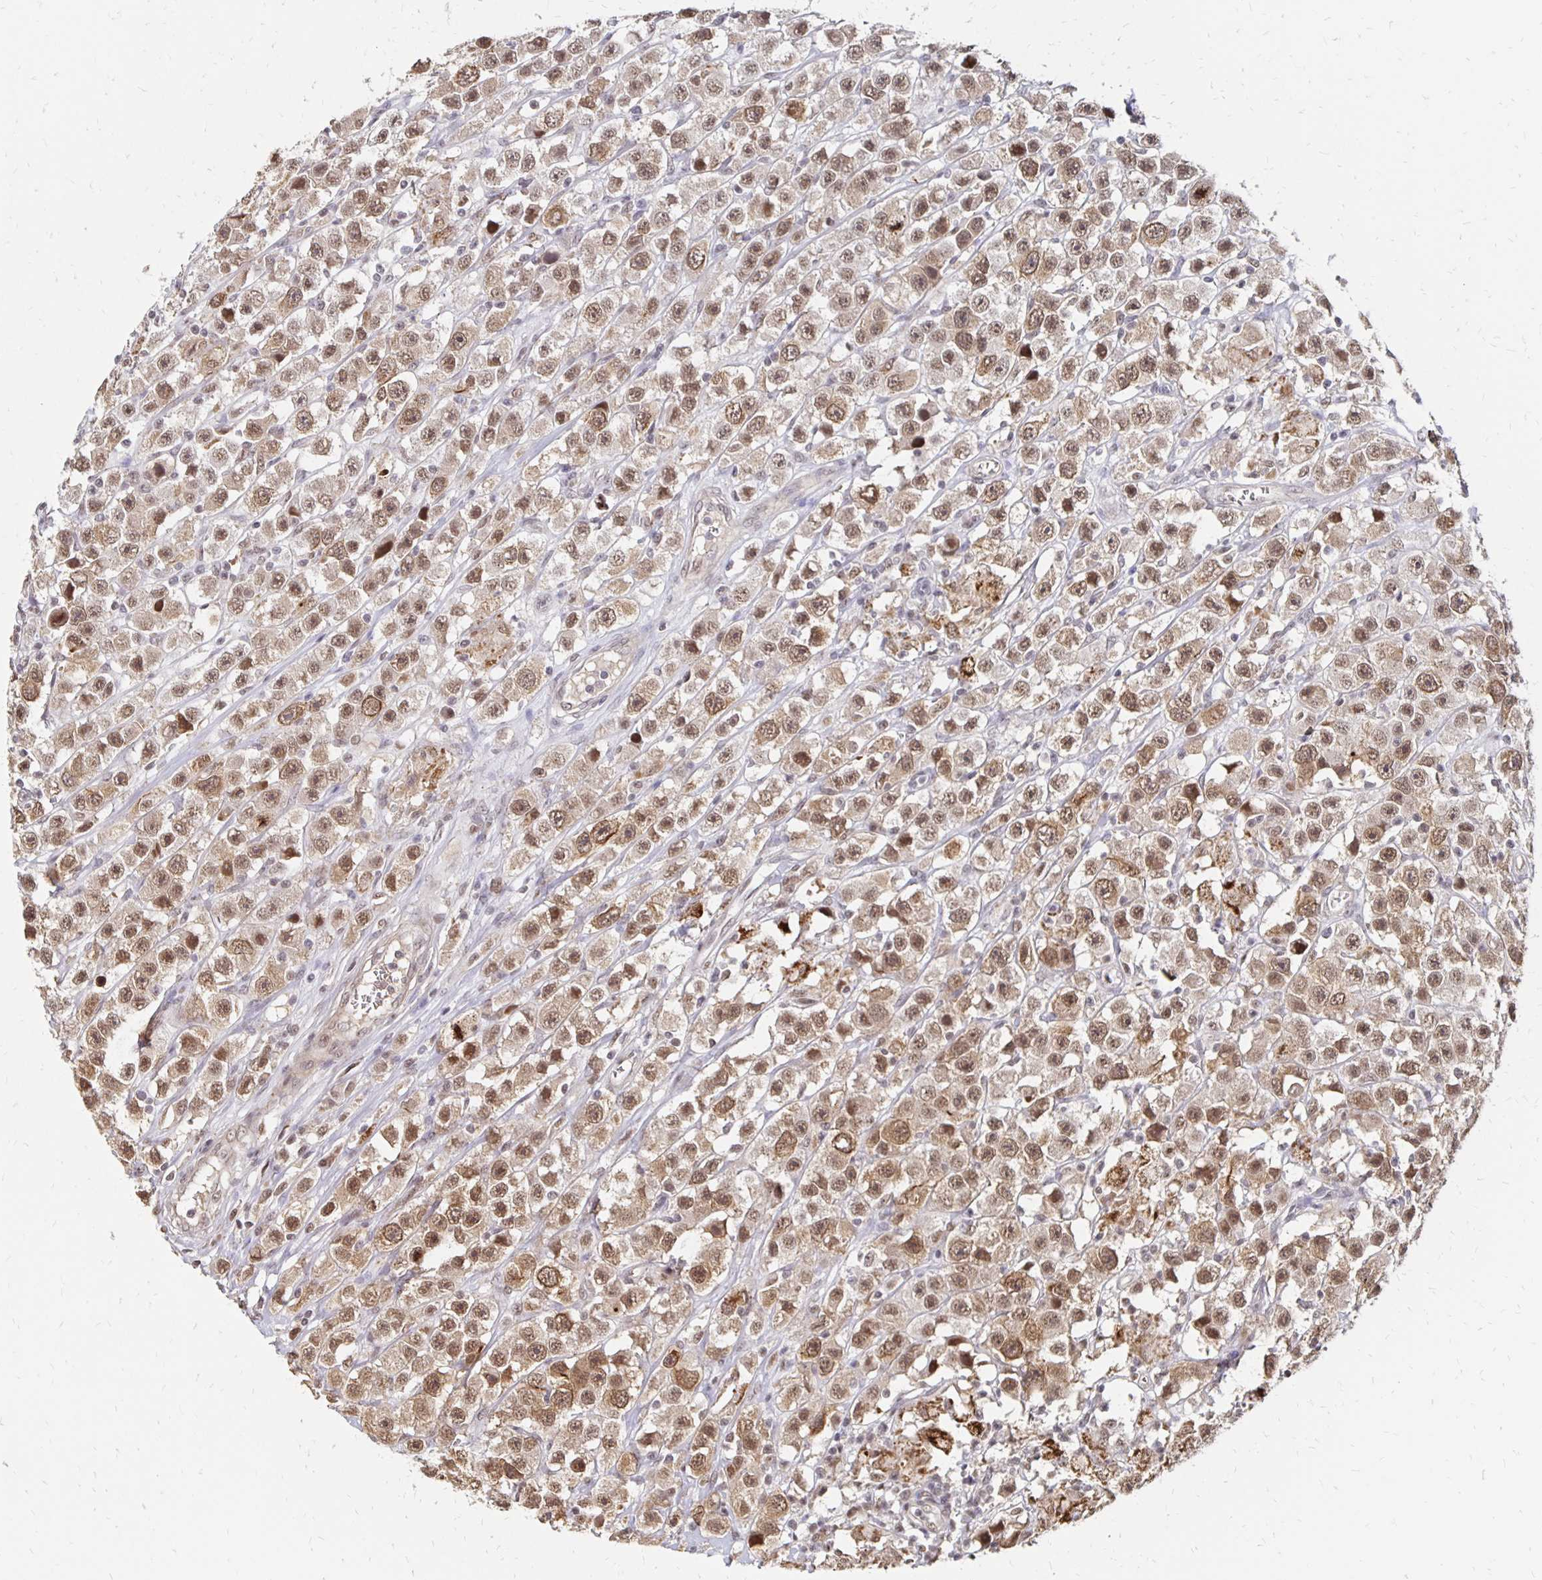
{"staining": {"intensity": "moderate", "quantity": ">75%", "location": "nuclear"}, "tissue": "testis cancer", "cell_type": "Tumor cells", "image_type": "cancer", "snomed": [{"axis": "morphology", "description": "Seminoma, NOS"}, {"axis": "topography", "description": "Testis"}], "caption": "Immunohistochemistry (IHC) micrograph of neoplastic tissue: testis cancer (seminoma) stained using immunohistochemistry (IHC) displays medium levels of moderate protein expression localized specifically in the nuclear of tumor cells, appearing as a nuclear brown color.", "gene": "CLASRP", "patient": {"sex": "male", "age": 45}}